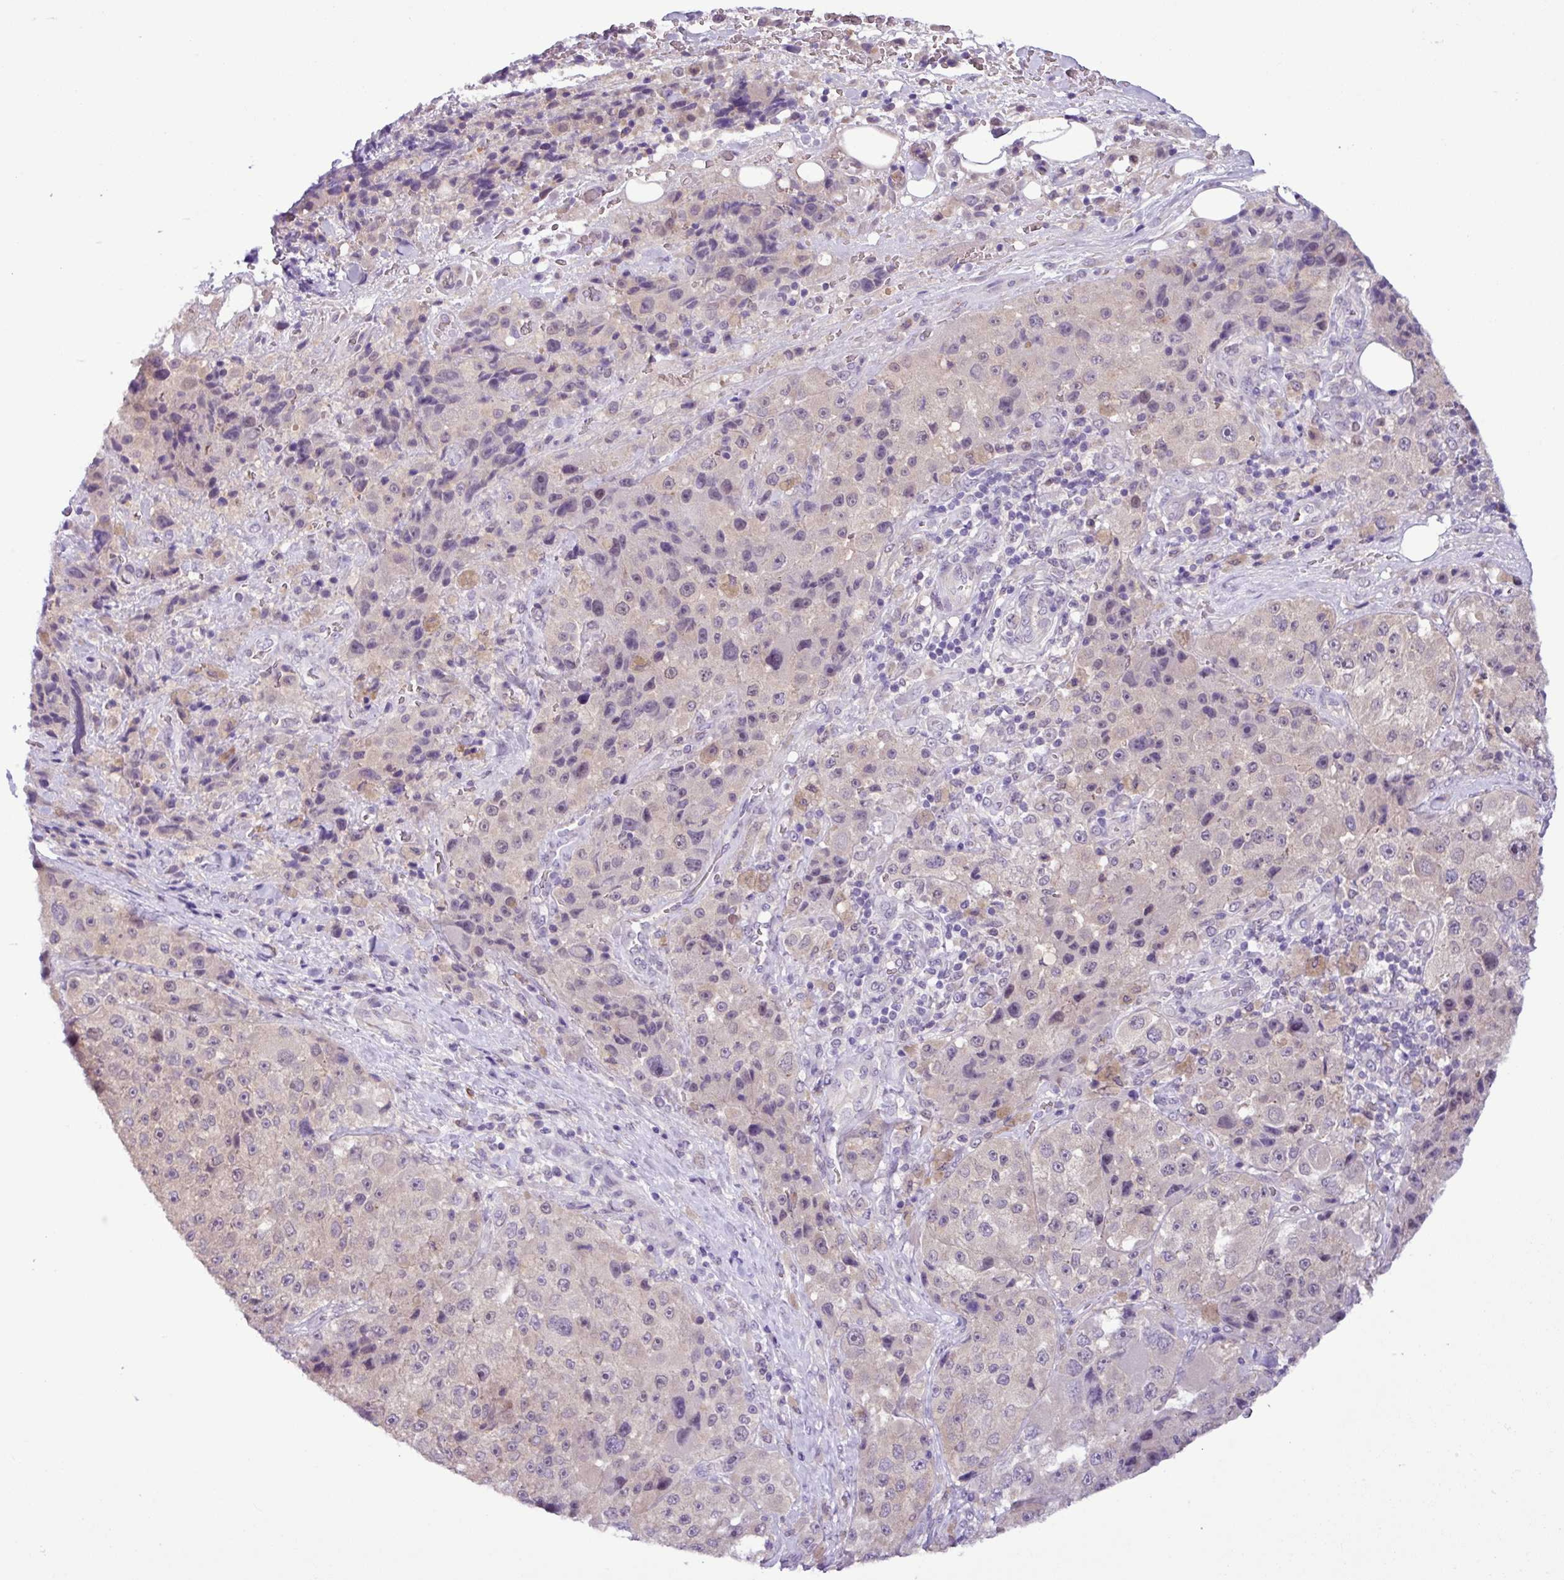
{"staining": {"intensity": "moderate", "quantity": "<25%", "location": "nuclear"}, "tissue": "melanoma", "cell_type": "Tumor cells", "image_type": "cancer", "snomed": [{"axis": "morphology", "description": "Malignant melanoma, Metastatic site"}, {"axis": "topography", "description": "Lymph node"}], "caption": "Immunohistochemical staining of malignant melanoma (metastatic site) shows low levels of moderate nuclear positivity in about <25% of tumor cells.", "gene": "TONSL", "patient": {"sex": "male", "age": 62}}